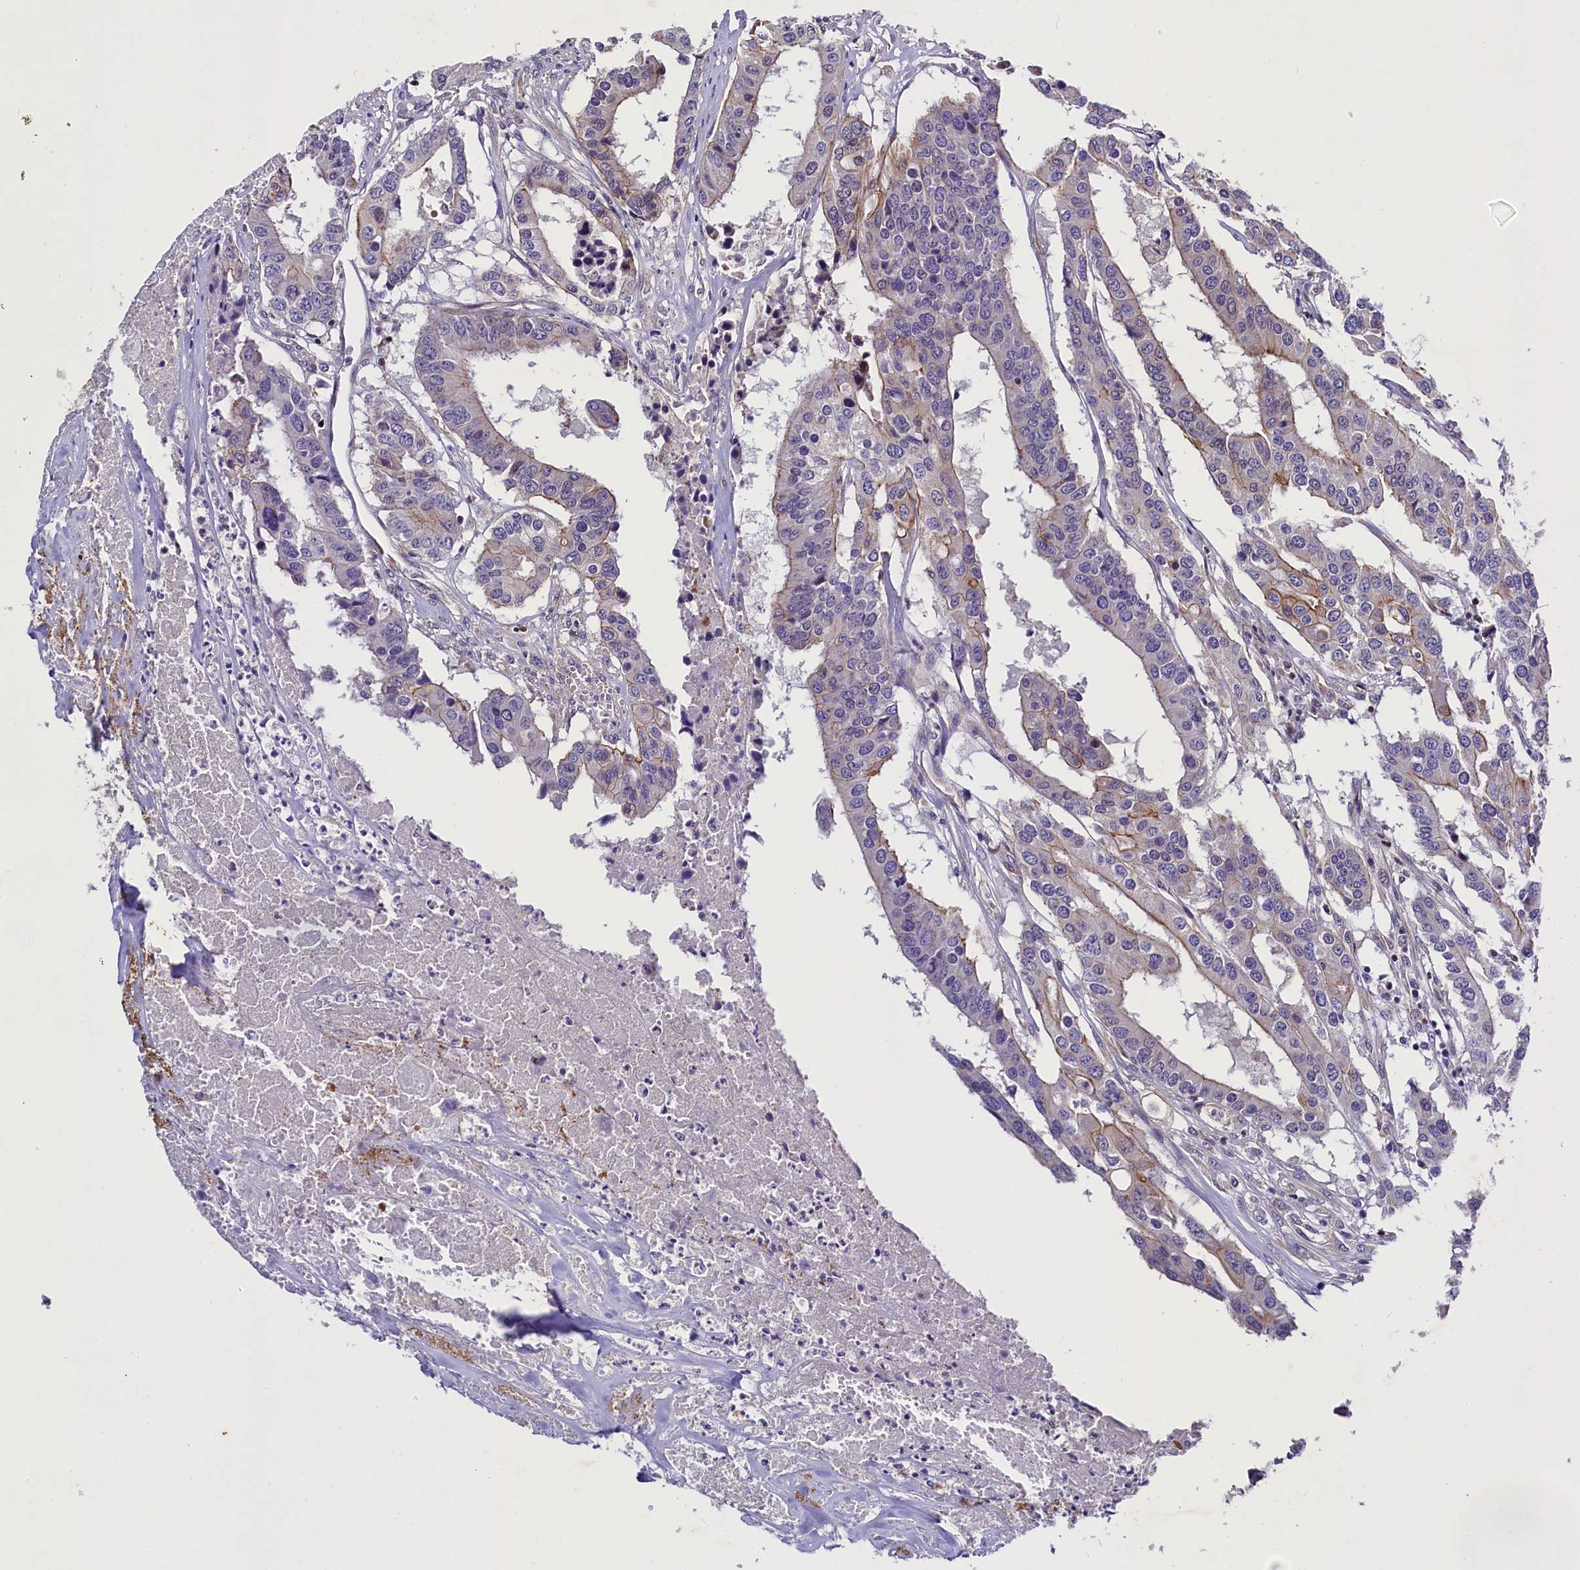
{"staining": {"intensity": "moderate", "quantity": "<25%", "location": "cytoplasmic/membranous"}, "tissue": "colorectal cancer", "cell_type": "Tumor cells", "image_type": "cancer", "snomed": [{"axis": "morphology", "description": "Adenocarcinoma, NOS"}, {"axis": "topography", "description": "Colon"}], "caption": "Approximately <25% of tumor cells in colorectal cancer (adenocarcinoma) demonstrate moderate cytoplasmic/membranous protein positivity as visualized by brown immunohistochemical staining.", "gene": "SP4", "patient": {"sex": "male", "age": 77}}